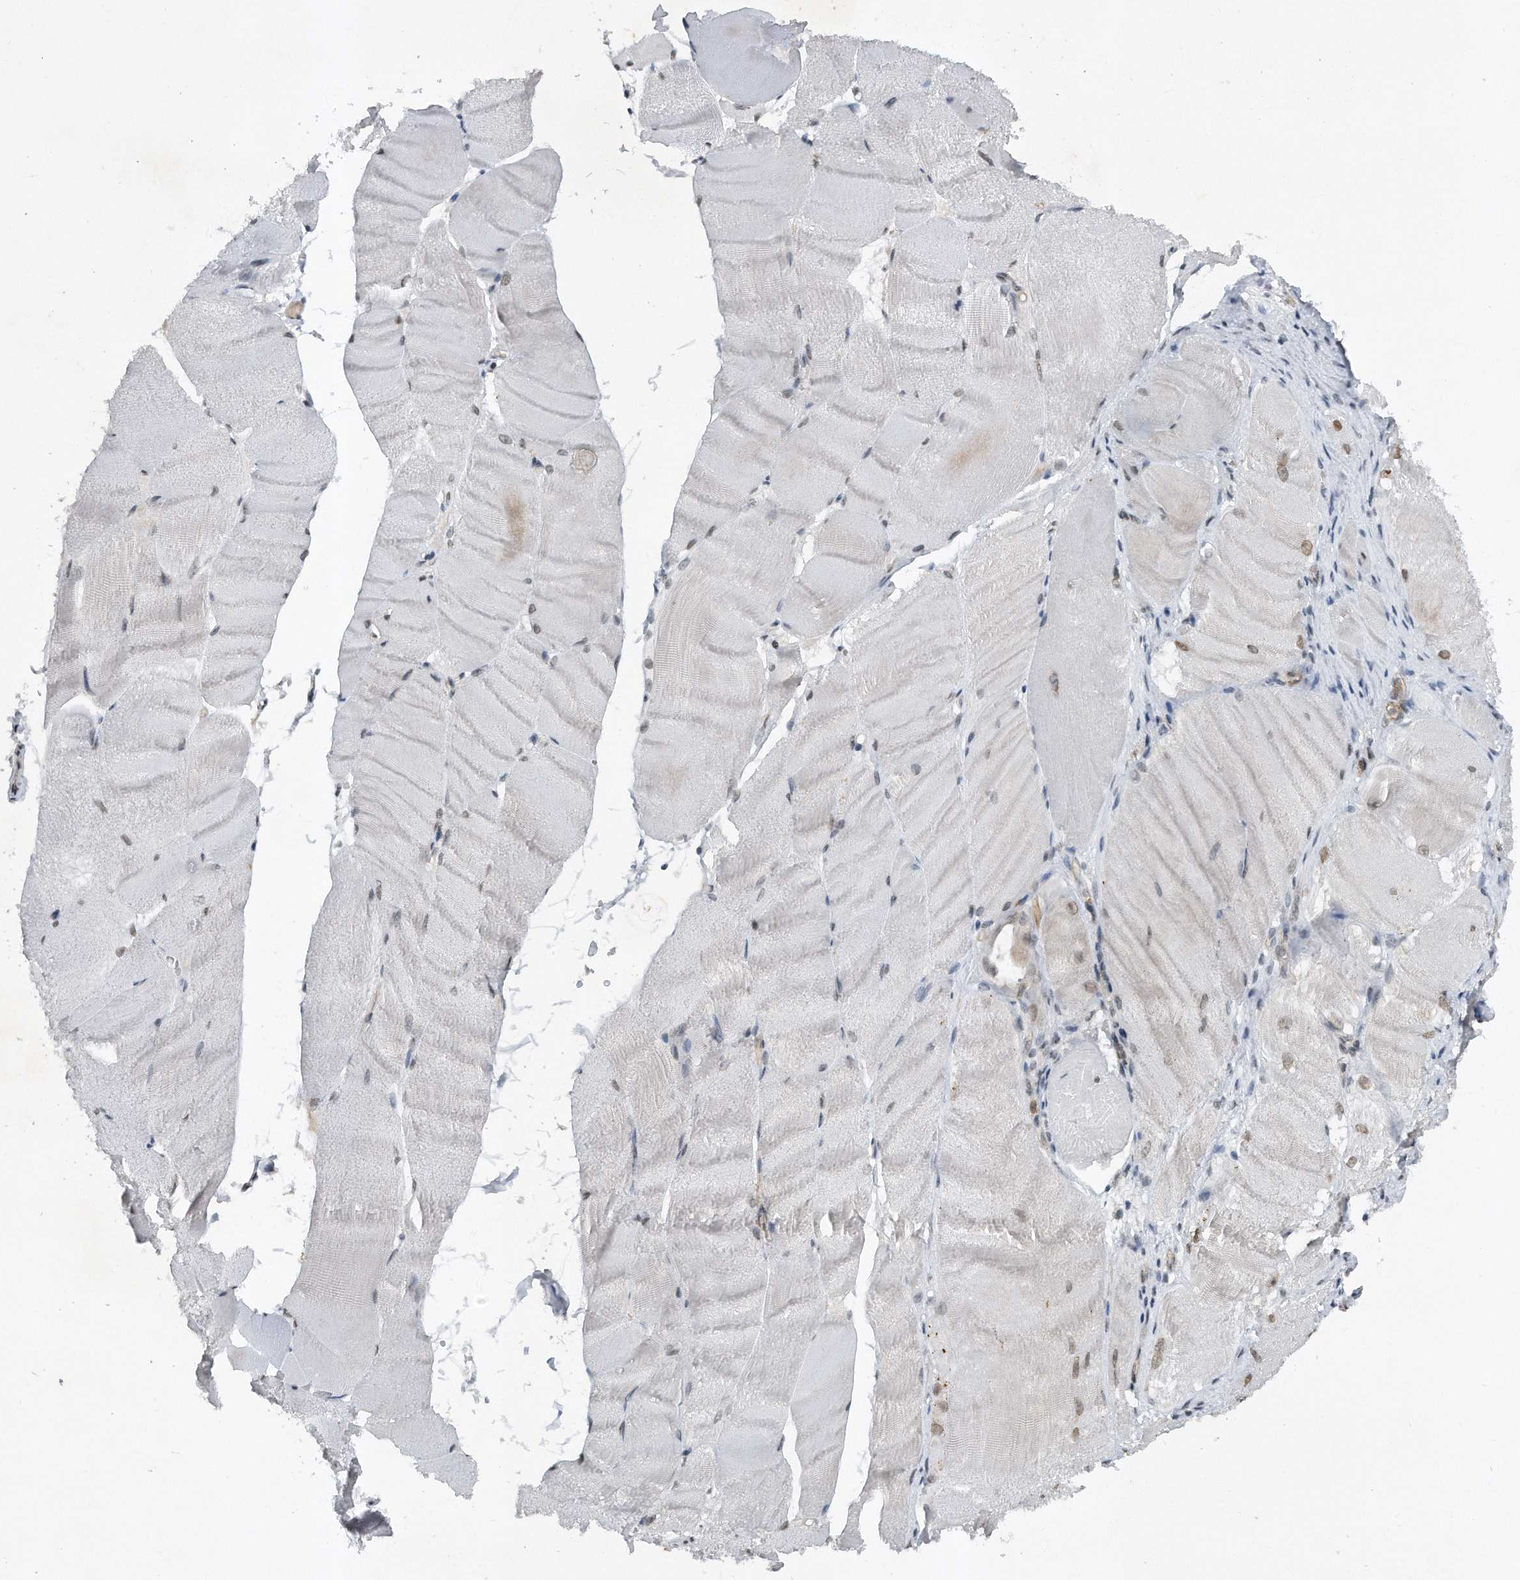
{"staining": {"intensity": "negative", "quantity": "none", "location": "none"}, "tissue": "skeletal muscle", "cell_type": "Myocytes", "image_type": "normal", "snomed": [{"axis": "morphology", "description": "Normal tissue, NOS"}, {"axis": "morphology", "description": "Basal cell carcinoma"}, {"axis": "topography", "description": "Skeletal muscle"}], "caption": "Myocytes show no significant expression in unremarkable skeletal muscle.", "gene": "TP53INP1", "patient": {"sex": "female", "age": 64}}